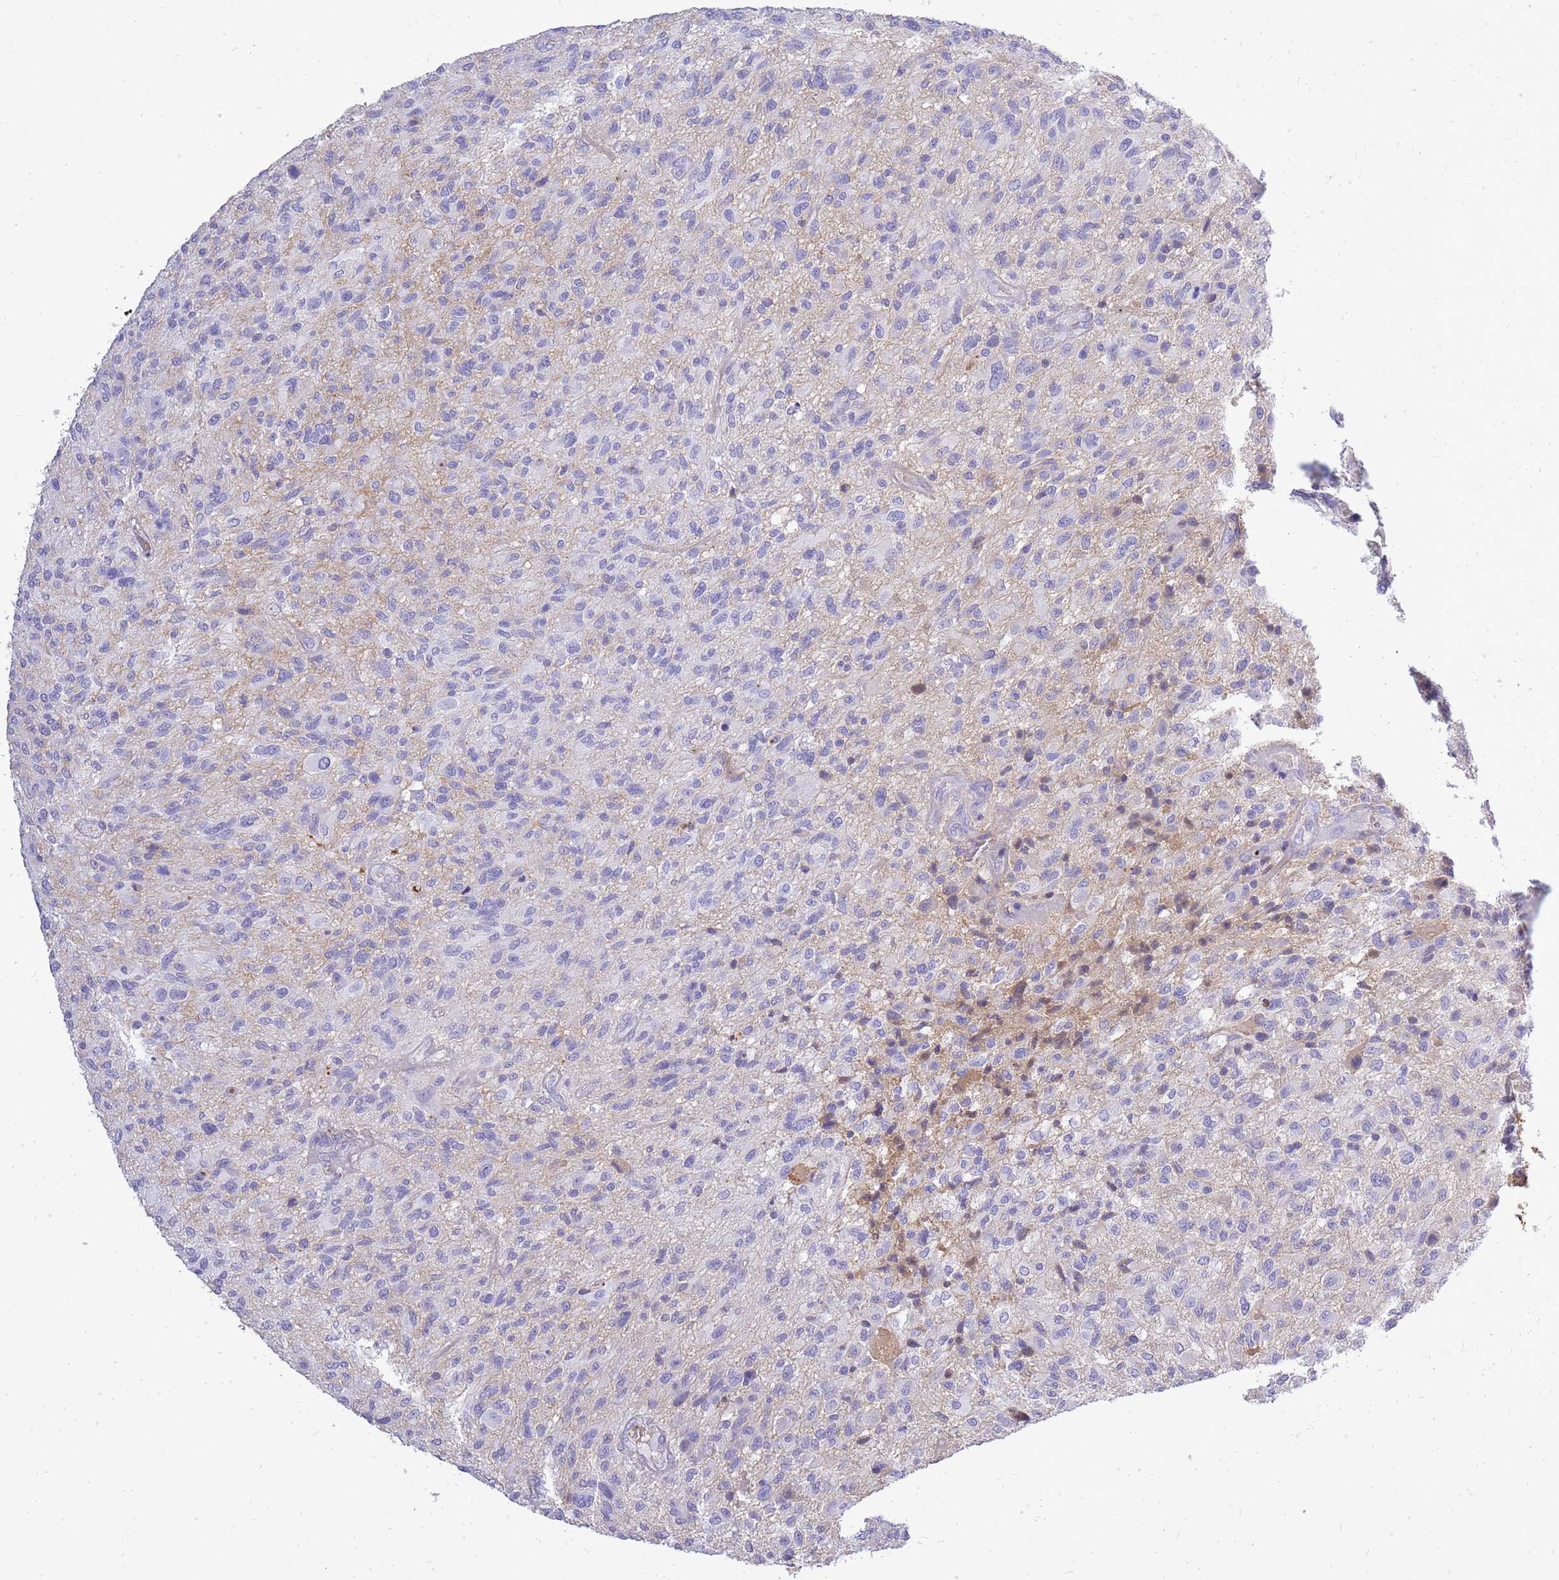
{"staining": {"intensity": "negative", "quantity": "none", "location": "none"}, "tissue": "glioma", "cell_type": "Tumor cells", "image_type": "cancer", "snomed": [{"axis": "morphology", "description": "Glioma, malignant, High grade"}, {"axis": "topography", "description": "Brain"}], "caption": "Tumor cells are negative for brown protein staining in glioma.", "gene": "IGKV1D-42", "patient": {"sex": "male", "age": 47}}